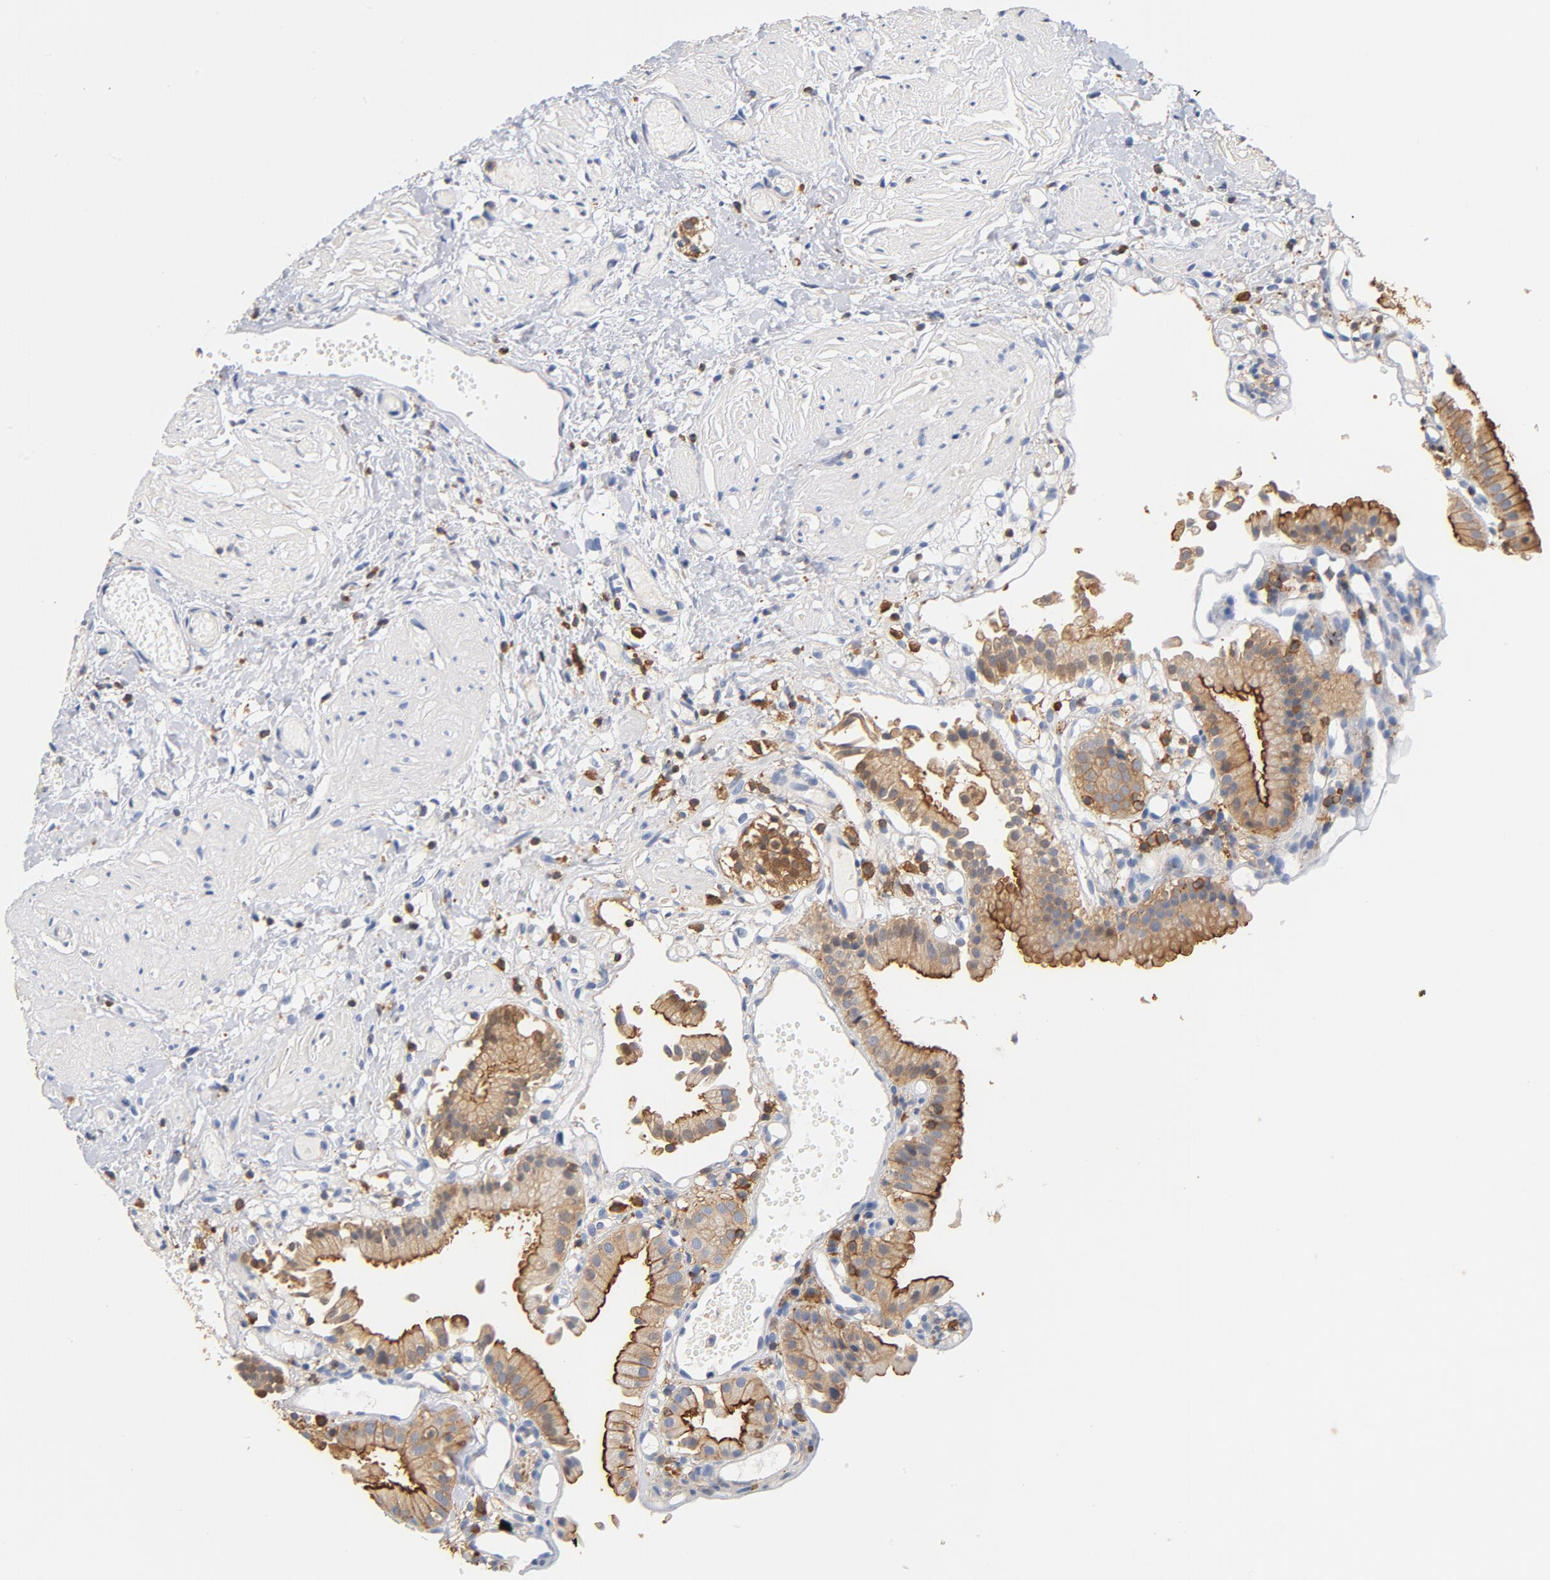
{"staining": {"intensity": "moderate", "quantity": ">75%", "location": "cytoplasmic/membranous"}, "tissue": "gallbladder", "cell_type": "Glandular cells", "image_type": "normal", "snomed": [{"axis": "morphology", "description": "Normal tissue, NOS"}, {"axis": "topography", "description": "Gallbladder"}], "caption": "Immunohistochemistry of unremarkable gallbladder demonstrates medium levels of moderate cytoplasmic/membranous expression in about >75% of glandular cells. (Brightfield microscopy of DAB IHC at high magnification).", "gene": "EZR", "patient": {"sex": "male", "age": 65}}